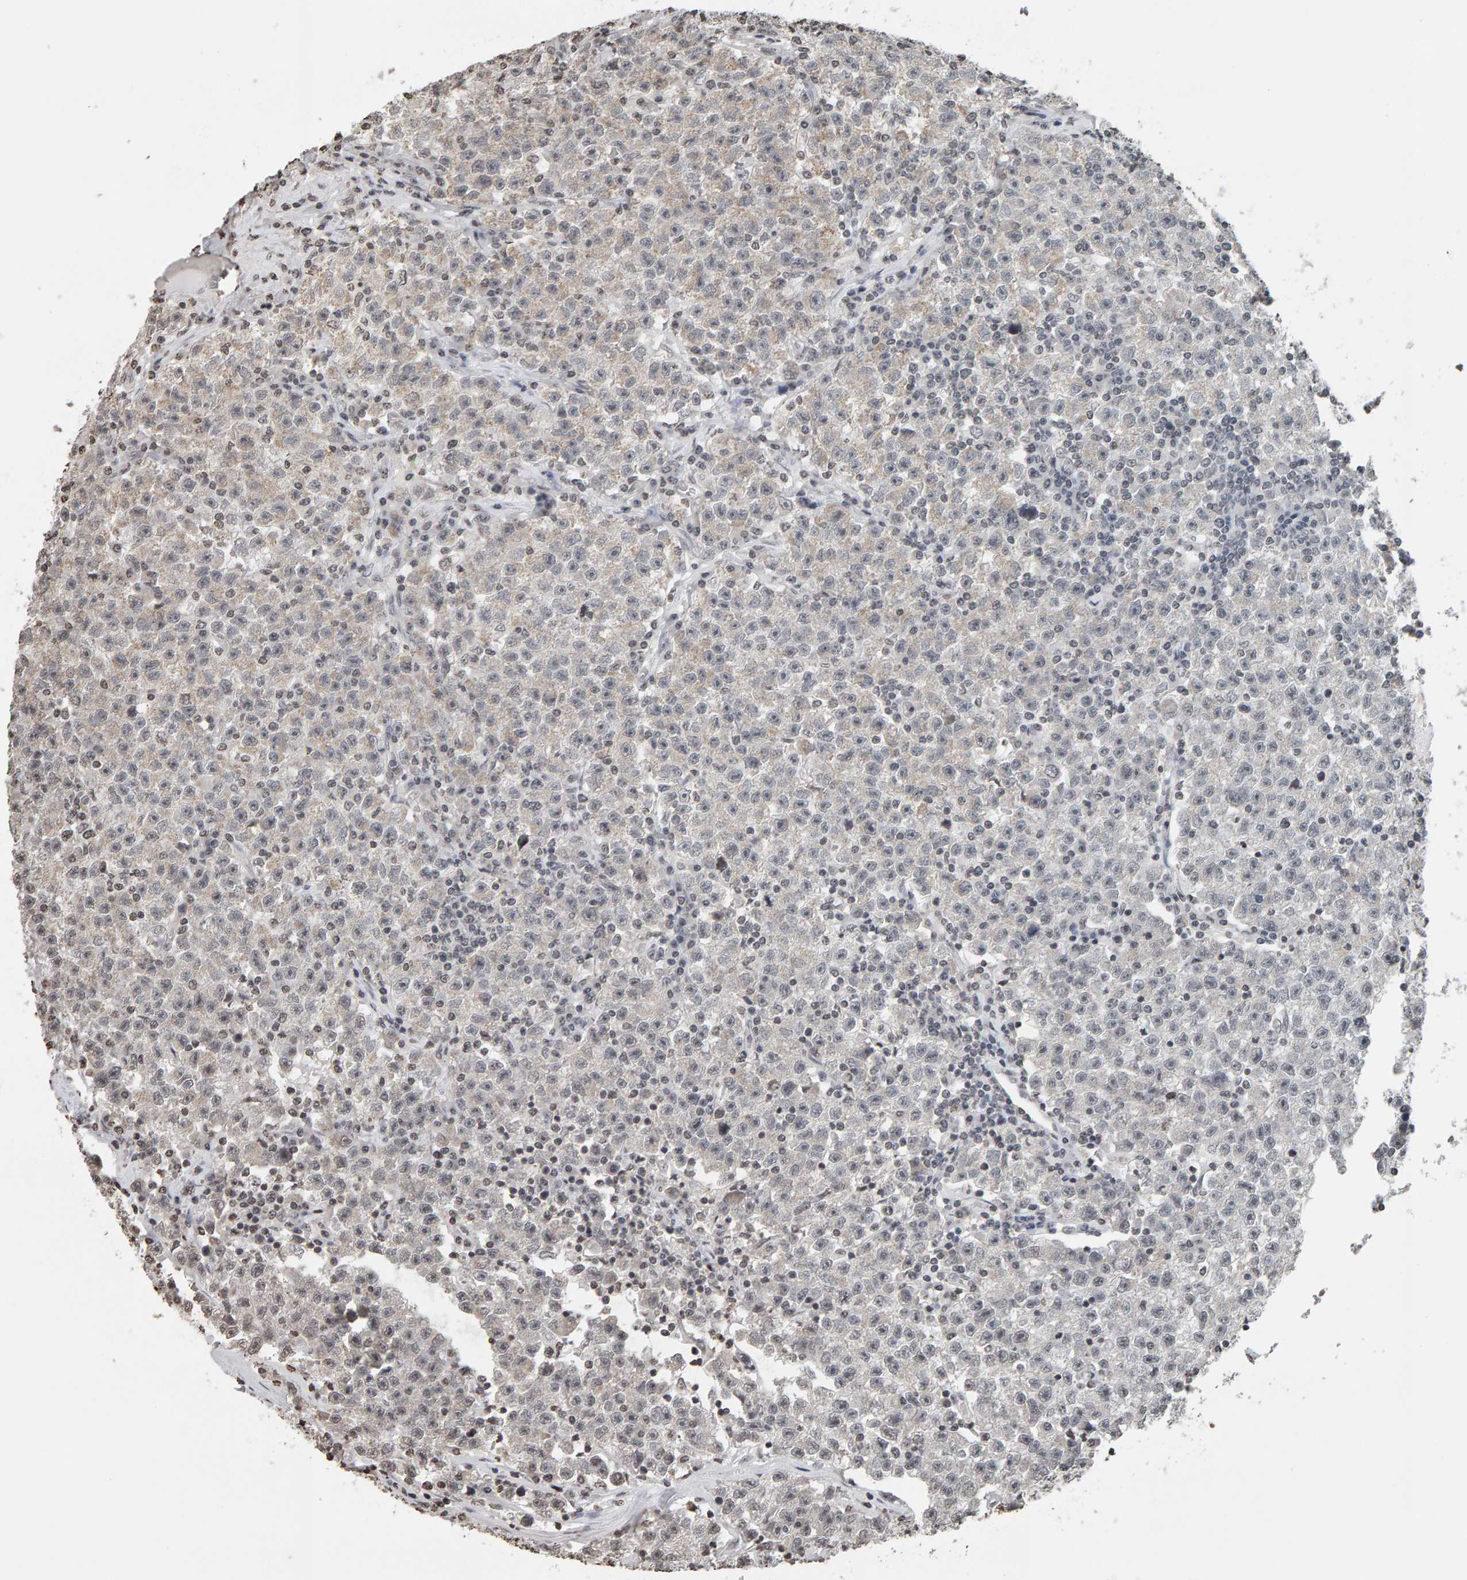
{"staining": {"intensity": "weak", "quantity": "<25%", "location": "nuclear"}, "tissue": "testis cancer", "cell_type": "Tumor cells", "image_type": "cancer", "snomed": [{"axis": "morphology", "description": "Seminoma, NOS"}, {"axis": "topography", "description": "Testis"}], "caption": "Tumor cells show no significant protein staining in testis cancer.", "gene": "AFF4", "patient": {"sex": "male", "age": 22}}